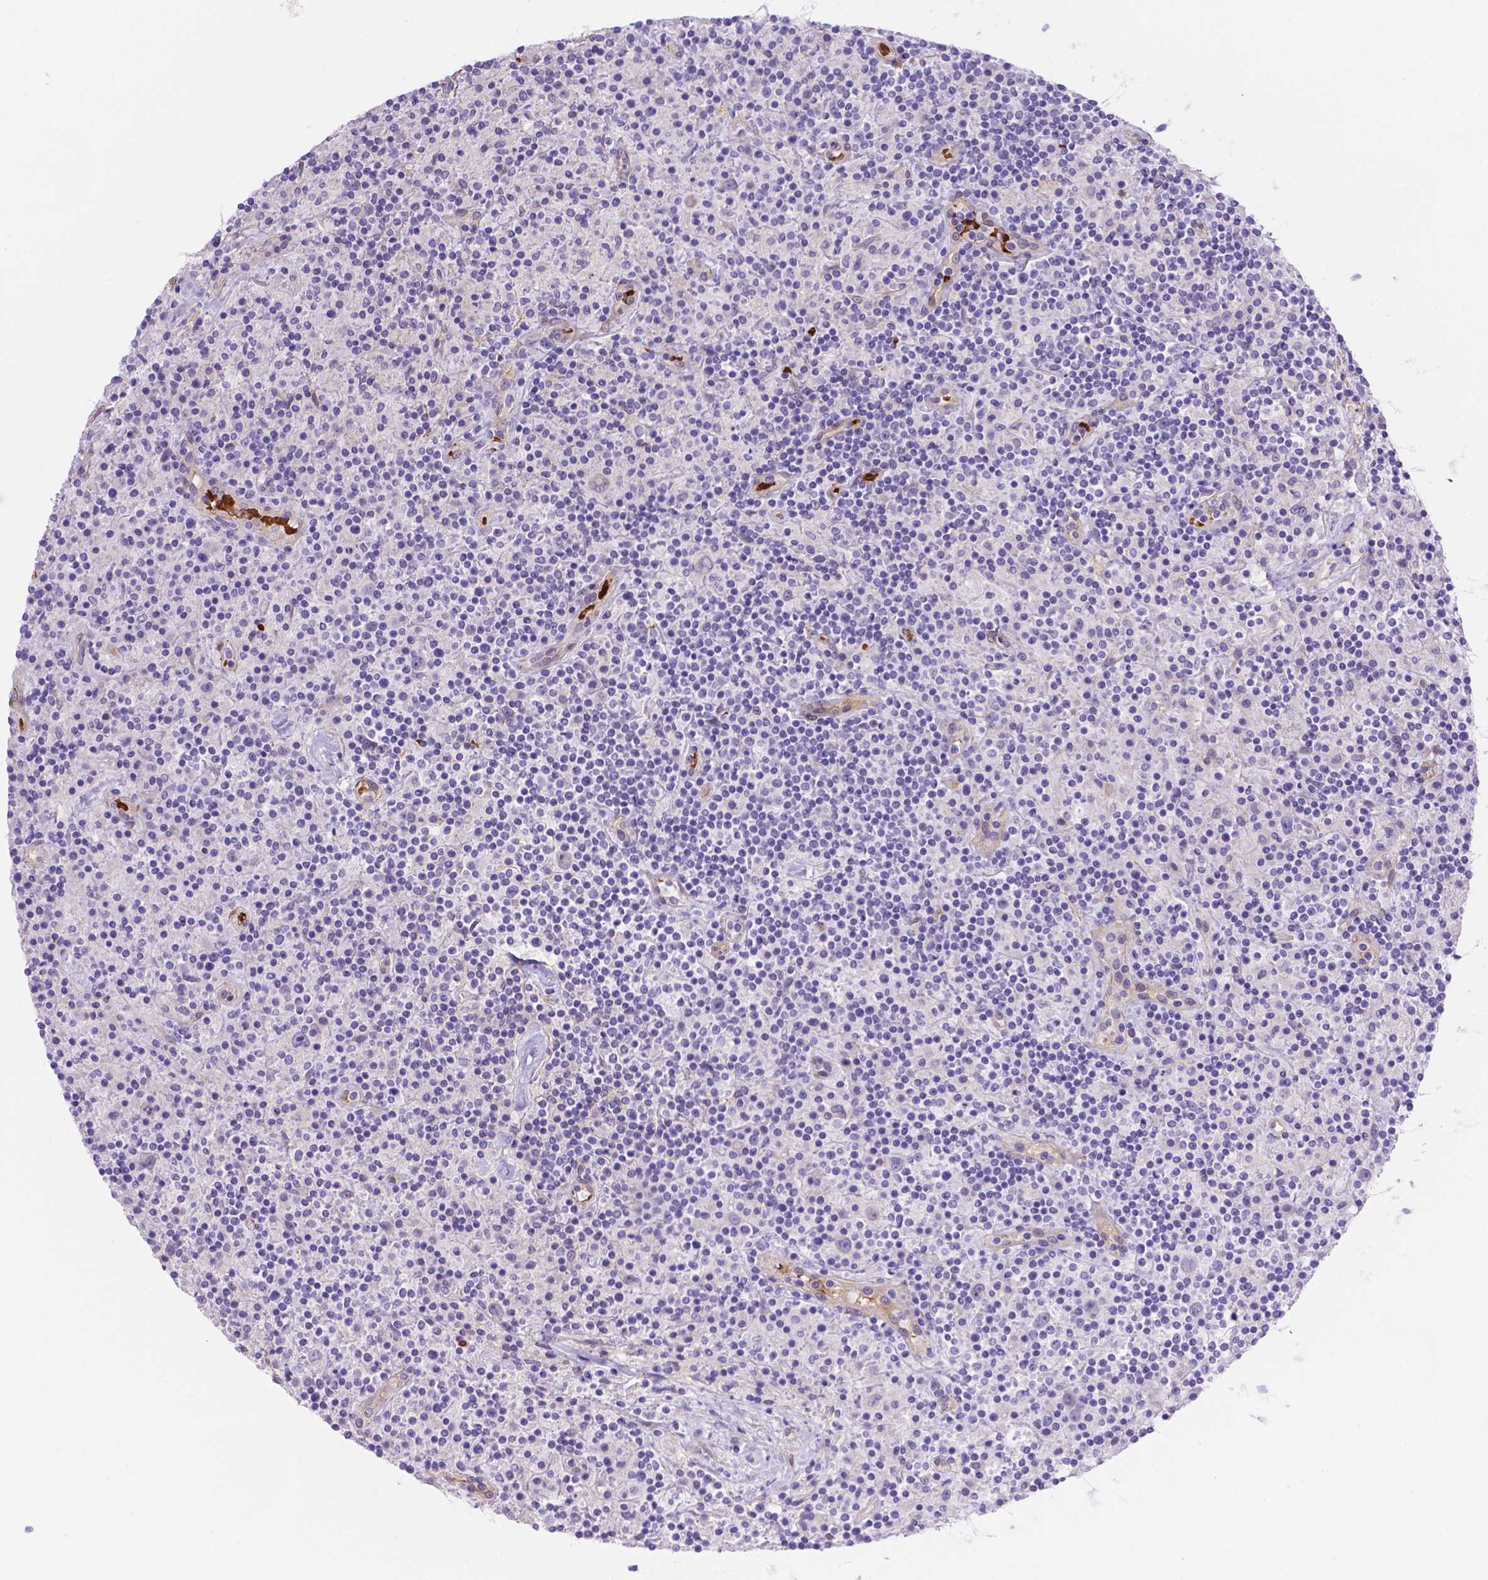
{"staining": {"intensity": "negative", "quantity": "none", "location": "none"}, "tissue": "lymphoma", "cell_type": "Tumor cells", "image_type": "cancer", "snomed": [{"axis": "morphology", "description": "Hodgkin's disease, NOS"}, {"axis": "topography", "description": "Lymph node"}], "caption": "Lymphoma was stained to show a protein in brown. There is no significant expression in tumor cells.", "gene": "SLC40A1", "patient": {"sex": "male", "age": 70}}